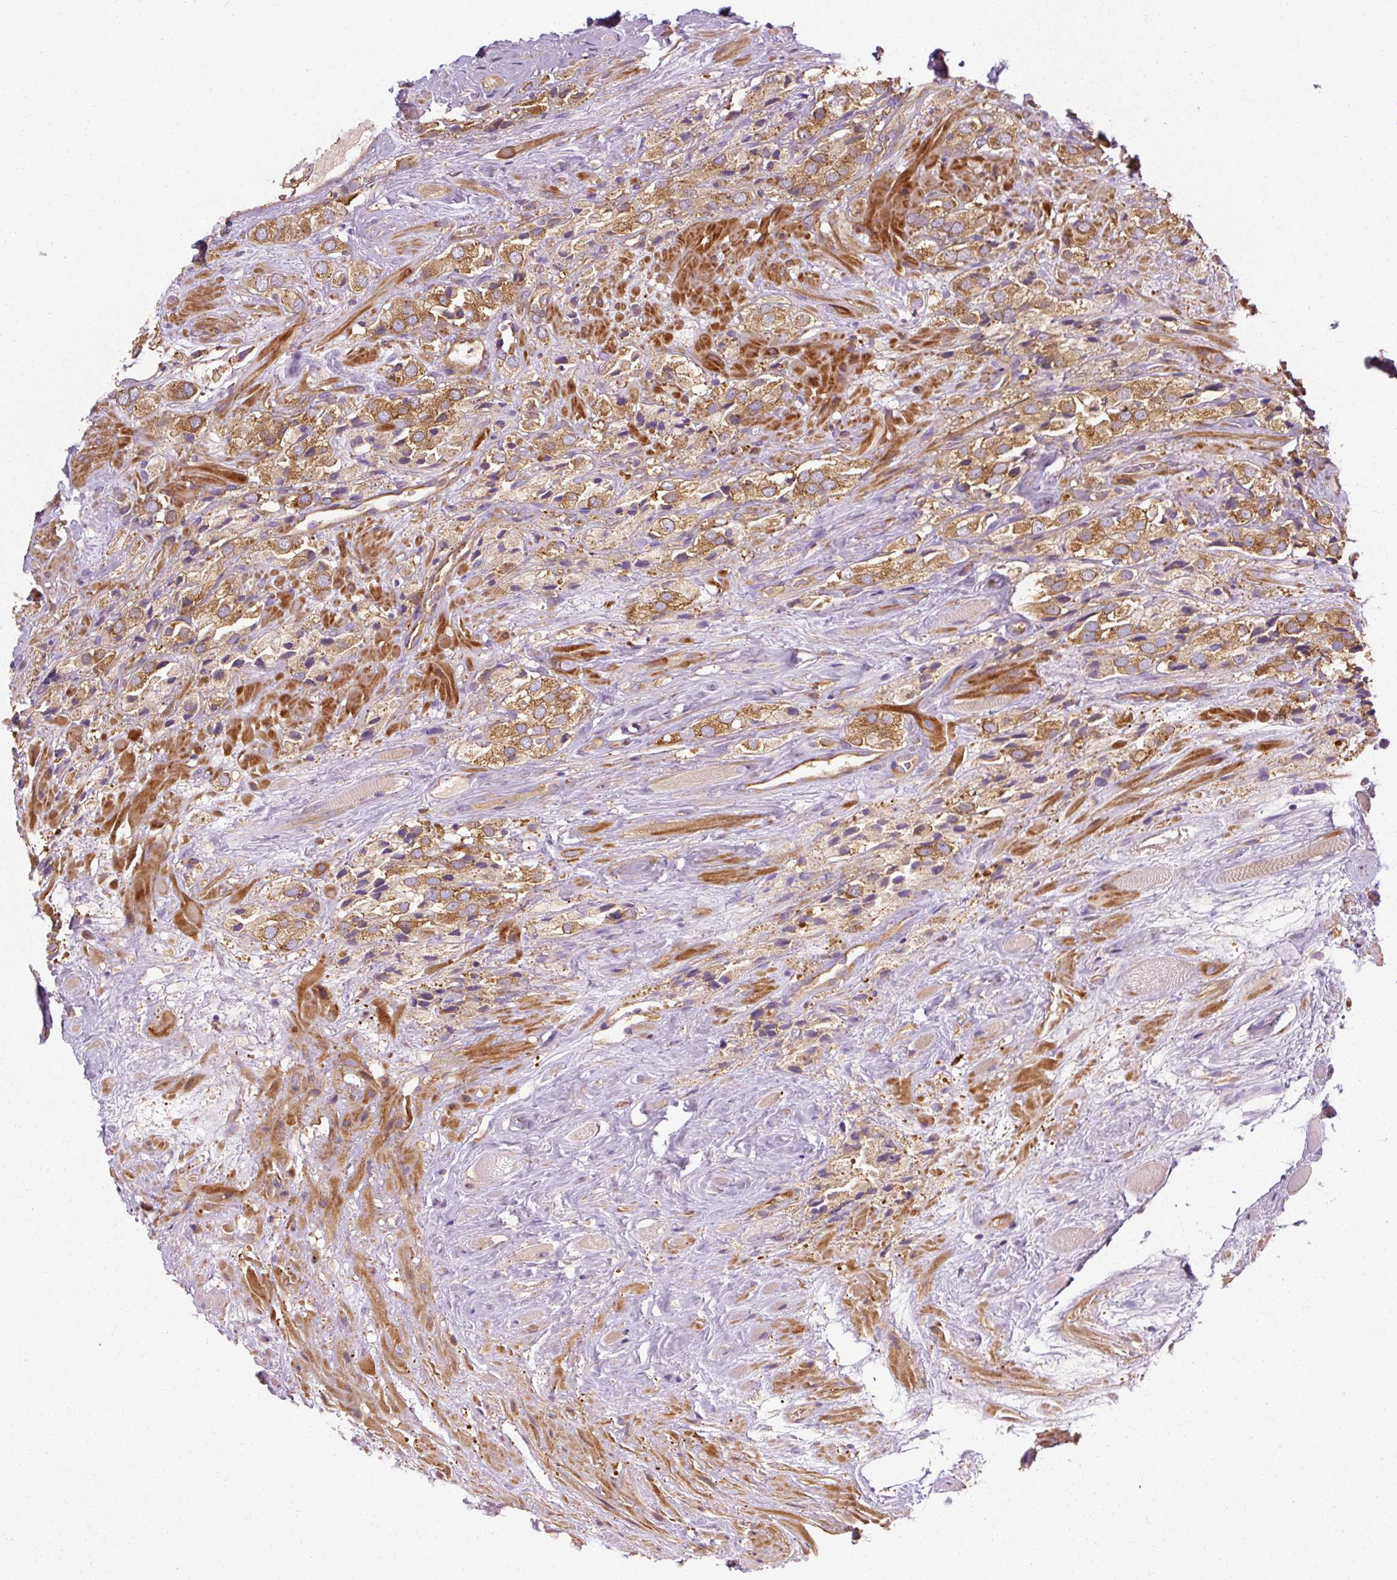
{"staining": {"intensity": "moderate", "quantity": ">75%", "location": "cytoplasmic/membranous"}, "tissue": "prostate cancer", "cell_type": "Tumor cells", "image_type": "cancer", "snomed": [{"axis": "morphology", "description": "Adenocarcinoma, High grade"}, {"axis": "topography", "description": "Prostate and seminal vesicle, NOS"}], "caption": "Immunohistochemical staining of prostate cancer demonstrates medium levels of moderate cytoplasmic/membranous staining in approximately >75% of tumor cells.", "gene": "TBC1D4", "patient": {"sex": "male", "age": 64}}